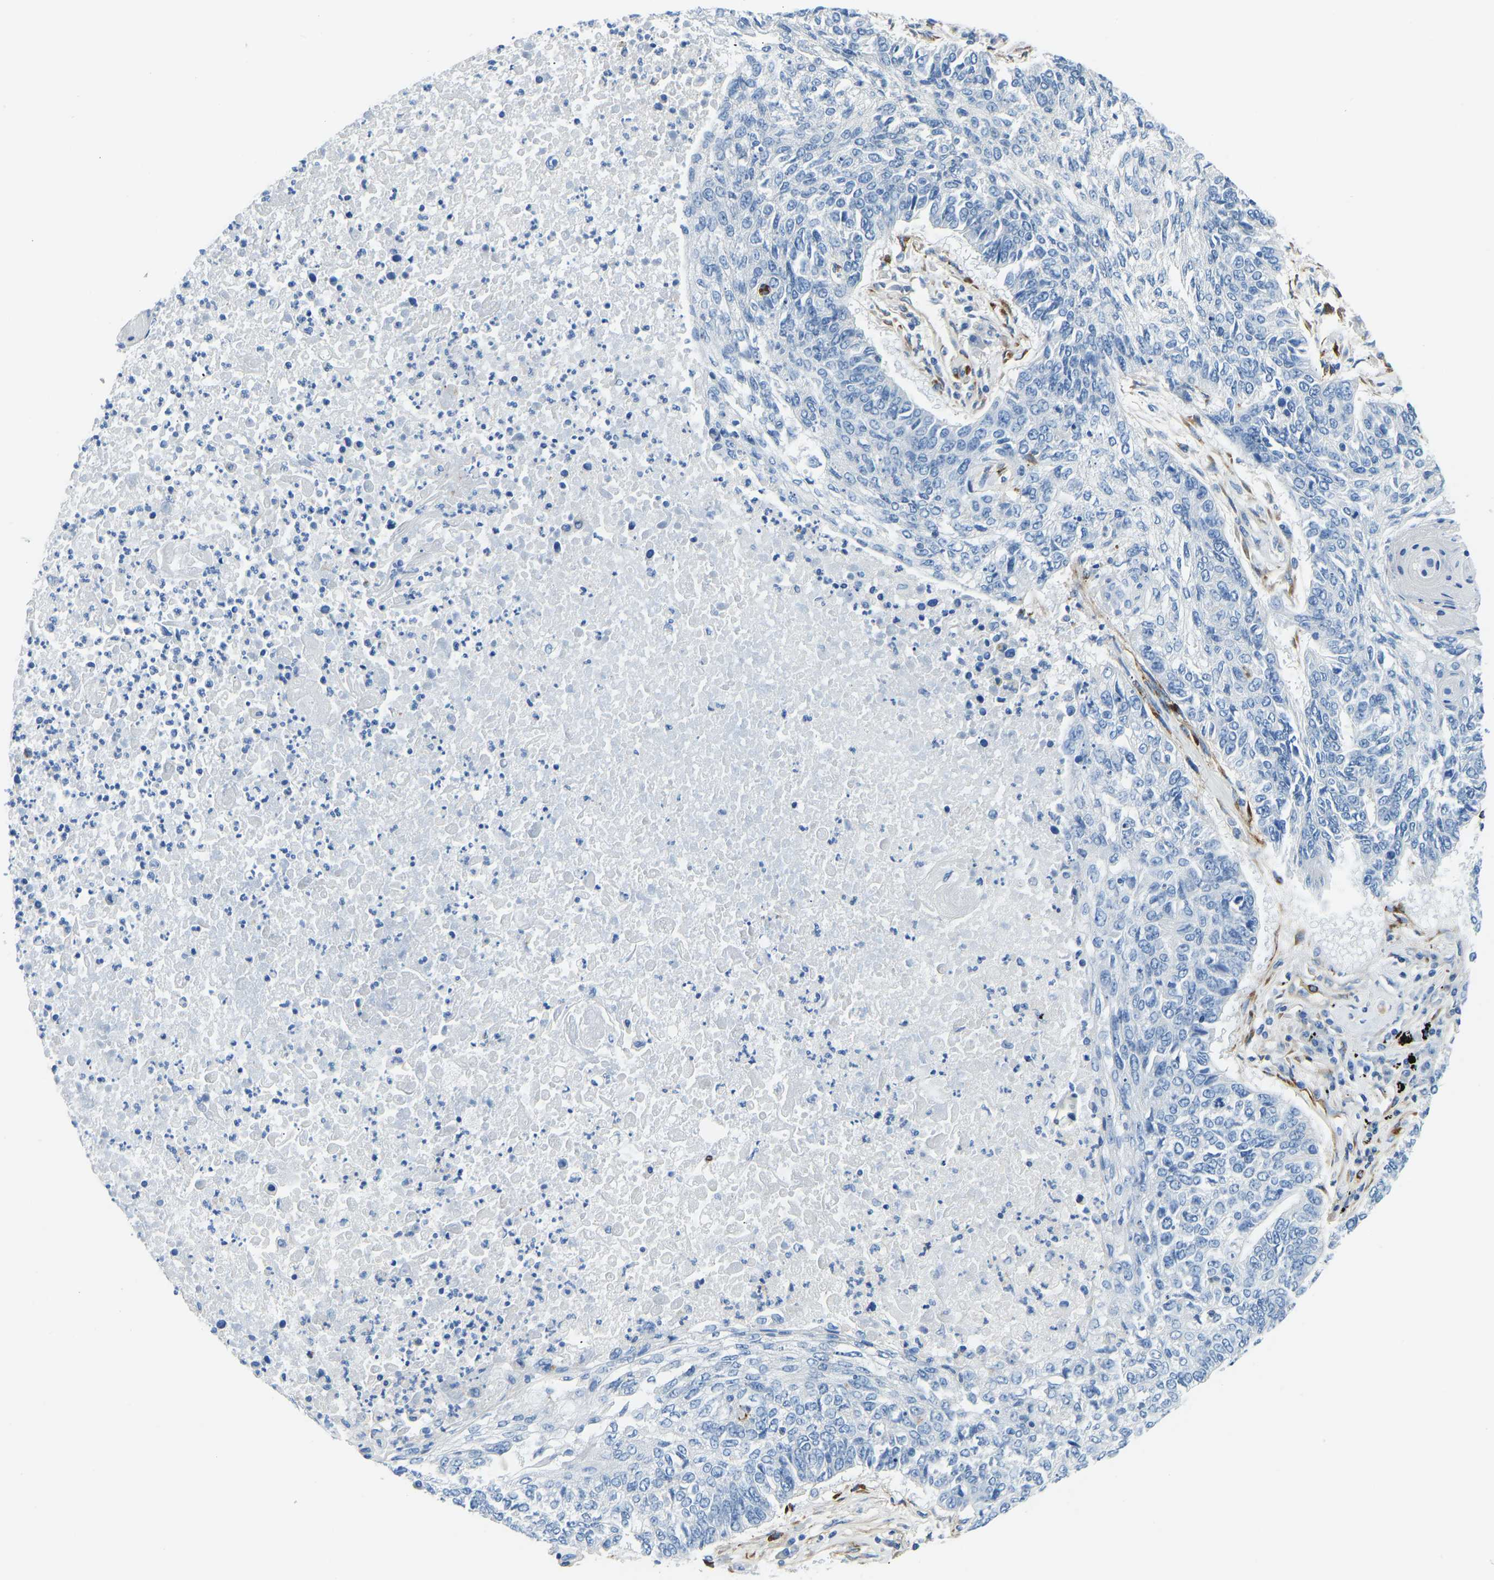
{"staining": {"intensity": "negative", "quantity": "none", "location": "none"}, "tissue": "lung cancer", "cell_type": "Tumor cells", "image_type": "cancer", "snomed": [{"axis": "morphology", "description": "Normal tissue, NOS"}, {"axis": "morphology", "description": "Squamous cell carcinoma, NOS"}, {"axis": "topography", "description": "Cartilage tissue"}, {"axis": "topography", "description": "Bronchus"}, {"axis": "topography", "description": "Lung"}], "caption": "The histopathology image demonstrates no significant staining in tumor cells of lung cancer.", "gene": "COL15A1", "patient": {"sex": "female", "age": 49}}